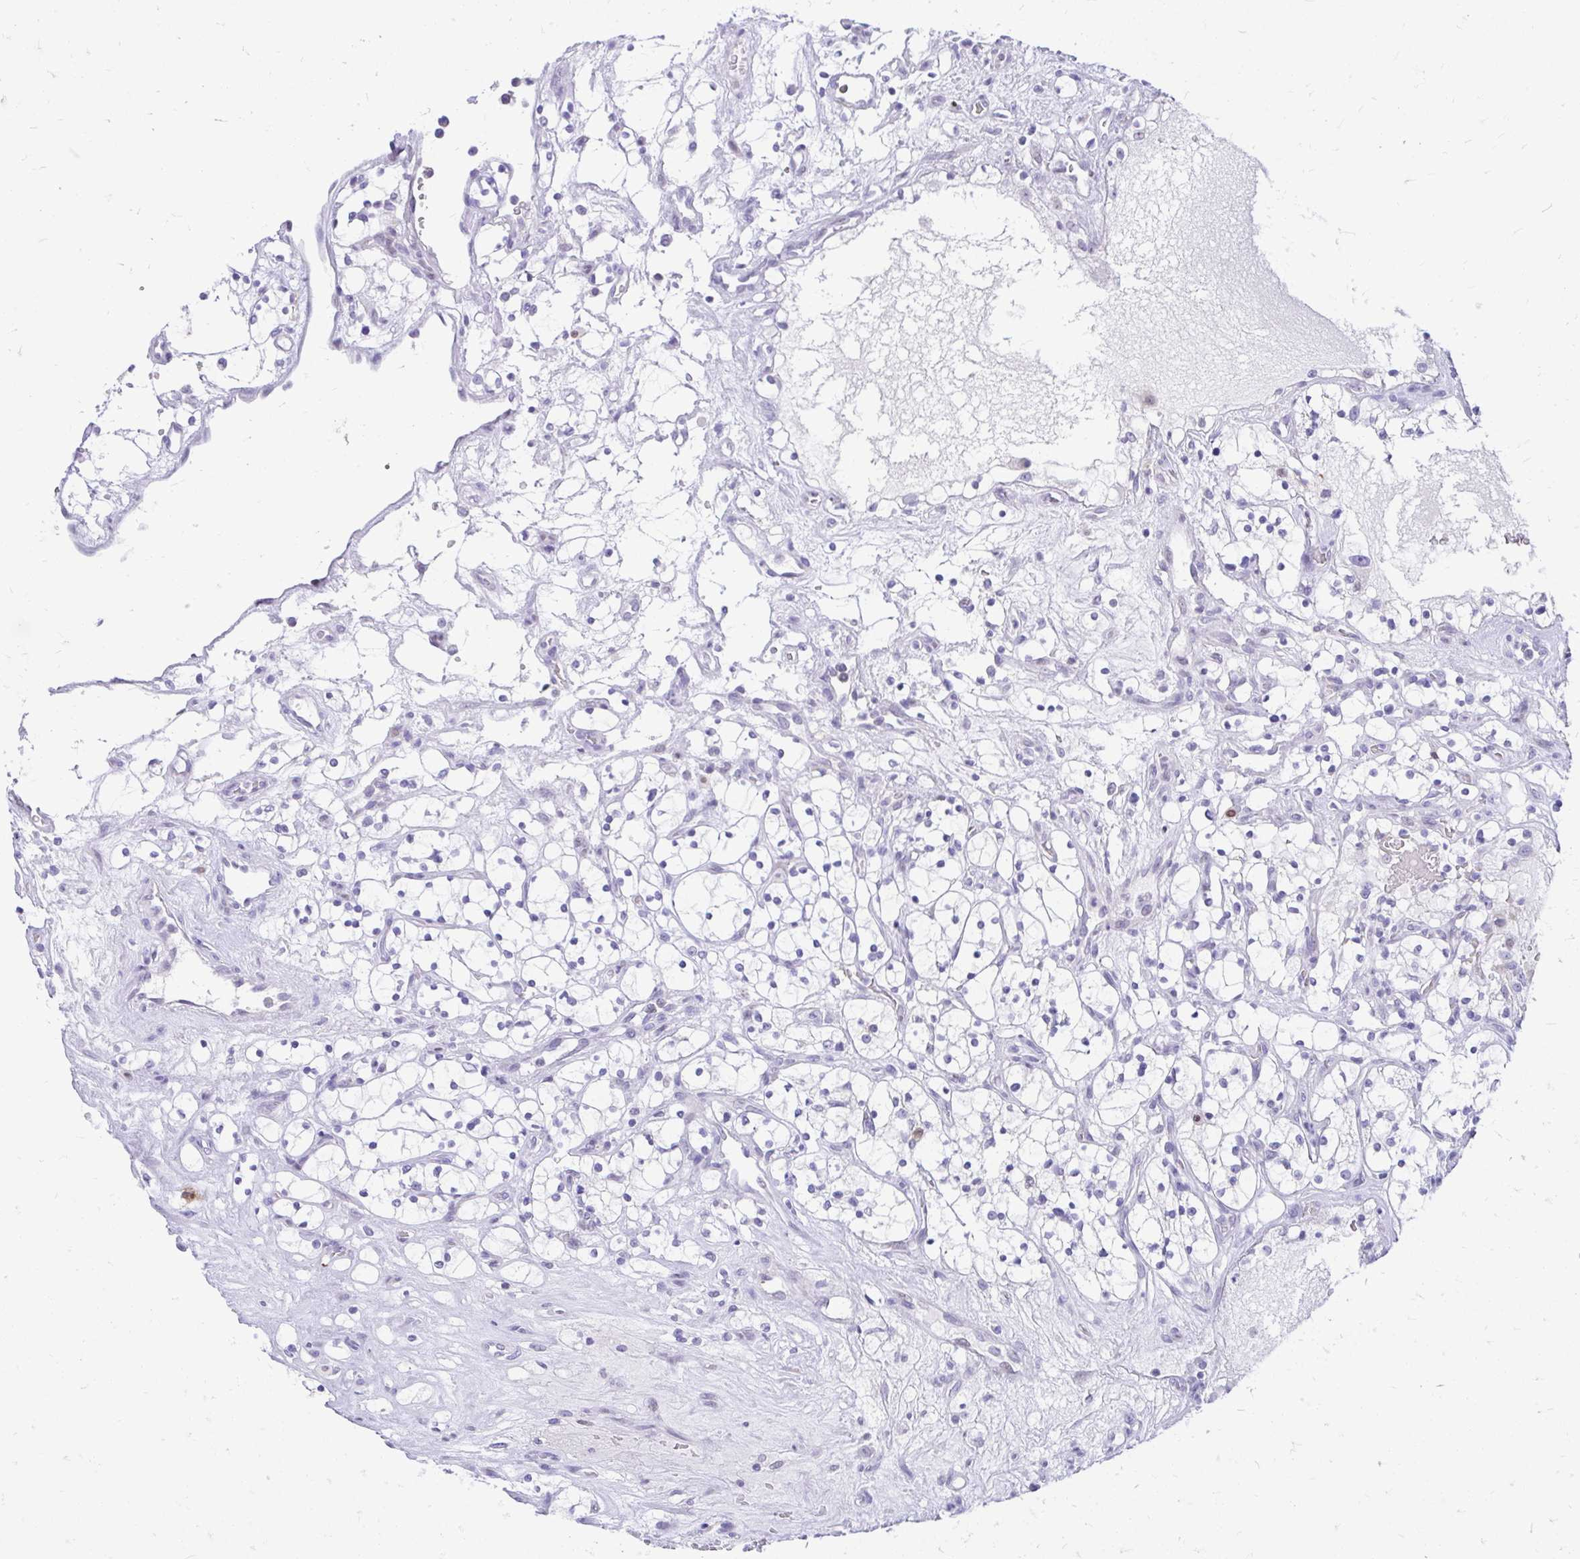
{"staining": {"intensity": "negative", "quantity": "none", "location": "none"}, "tissue": "renal cancer", "cell_type": "Tumor cells", "image_type": "cancer", "snomed": [{"axis": "morphology", "description": "Adenocarcinoma, NOS"}, {"axis": "topography", "description": "Kidney"}], "caption": "IHC histopathology image of neoplastic tissue: human adenocarcinoma (renal) stained with DAB (3,3'-diaminobenzidine) displays no significant protein positivity in tumor cells.", "gene": "GLB1L2", "patient": {"sex": "female", "age": 69}}